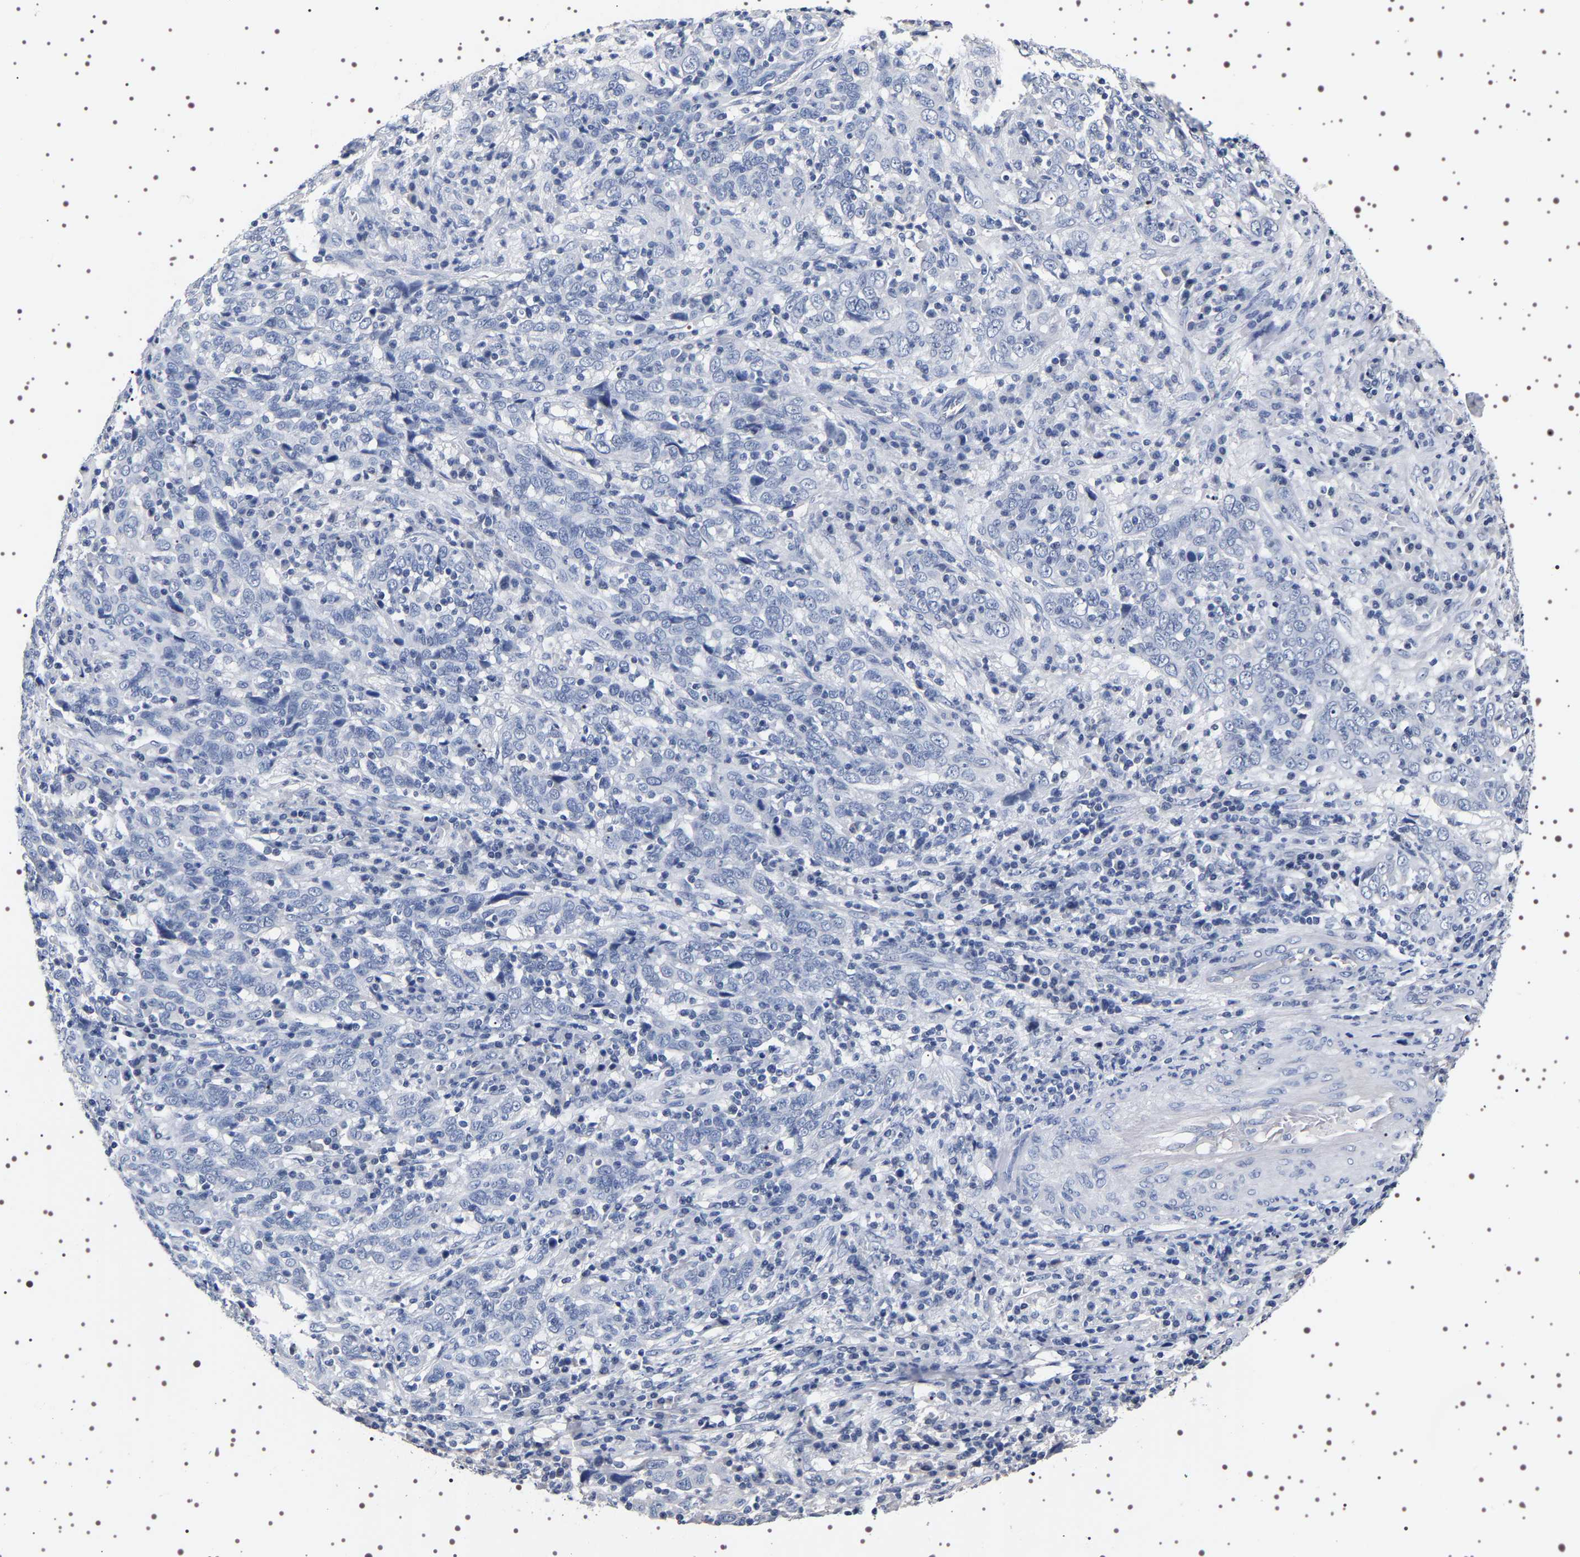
{"staining": {"intensity": "negative", "quantity": "none", "location": "none"}, "tissue": "cervical cancer", "cell_type": "Tumor cells", "image_type": "cancer", "snomed": [{"axis": "morphology", "description": "Squamous cell carcinoma, NOS"}, {"axis": "topography", "description": "Cervix"}], "caption": "Immunohistochemistry photomicrograph of human cervical squamous cell carcinoma stained for a protein (brown), which demonstrates no positivity in tumor cells.", "gene": "UBQLN3", "patient": {"sex": "female", "age": 46}}